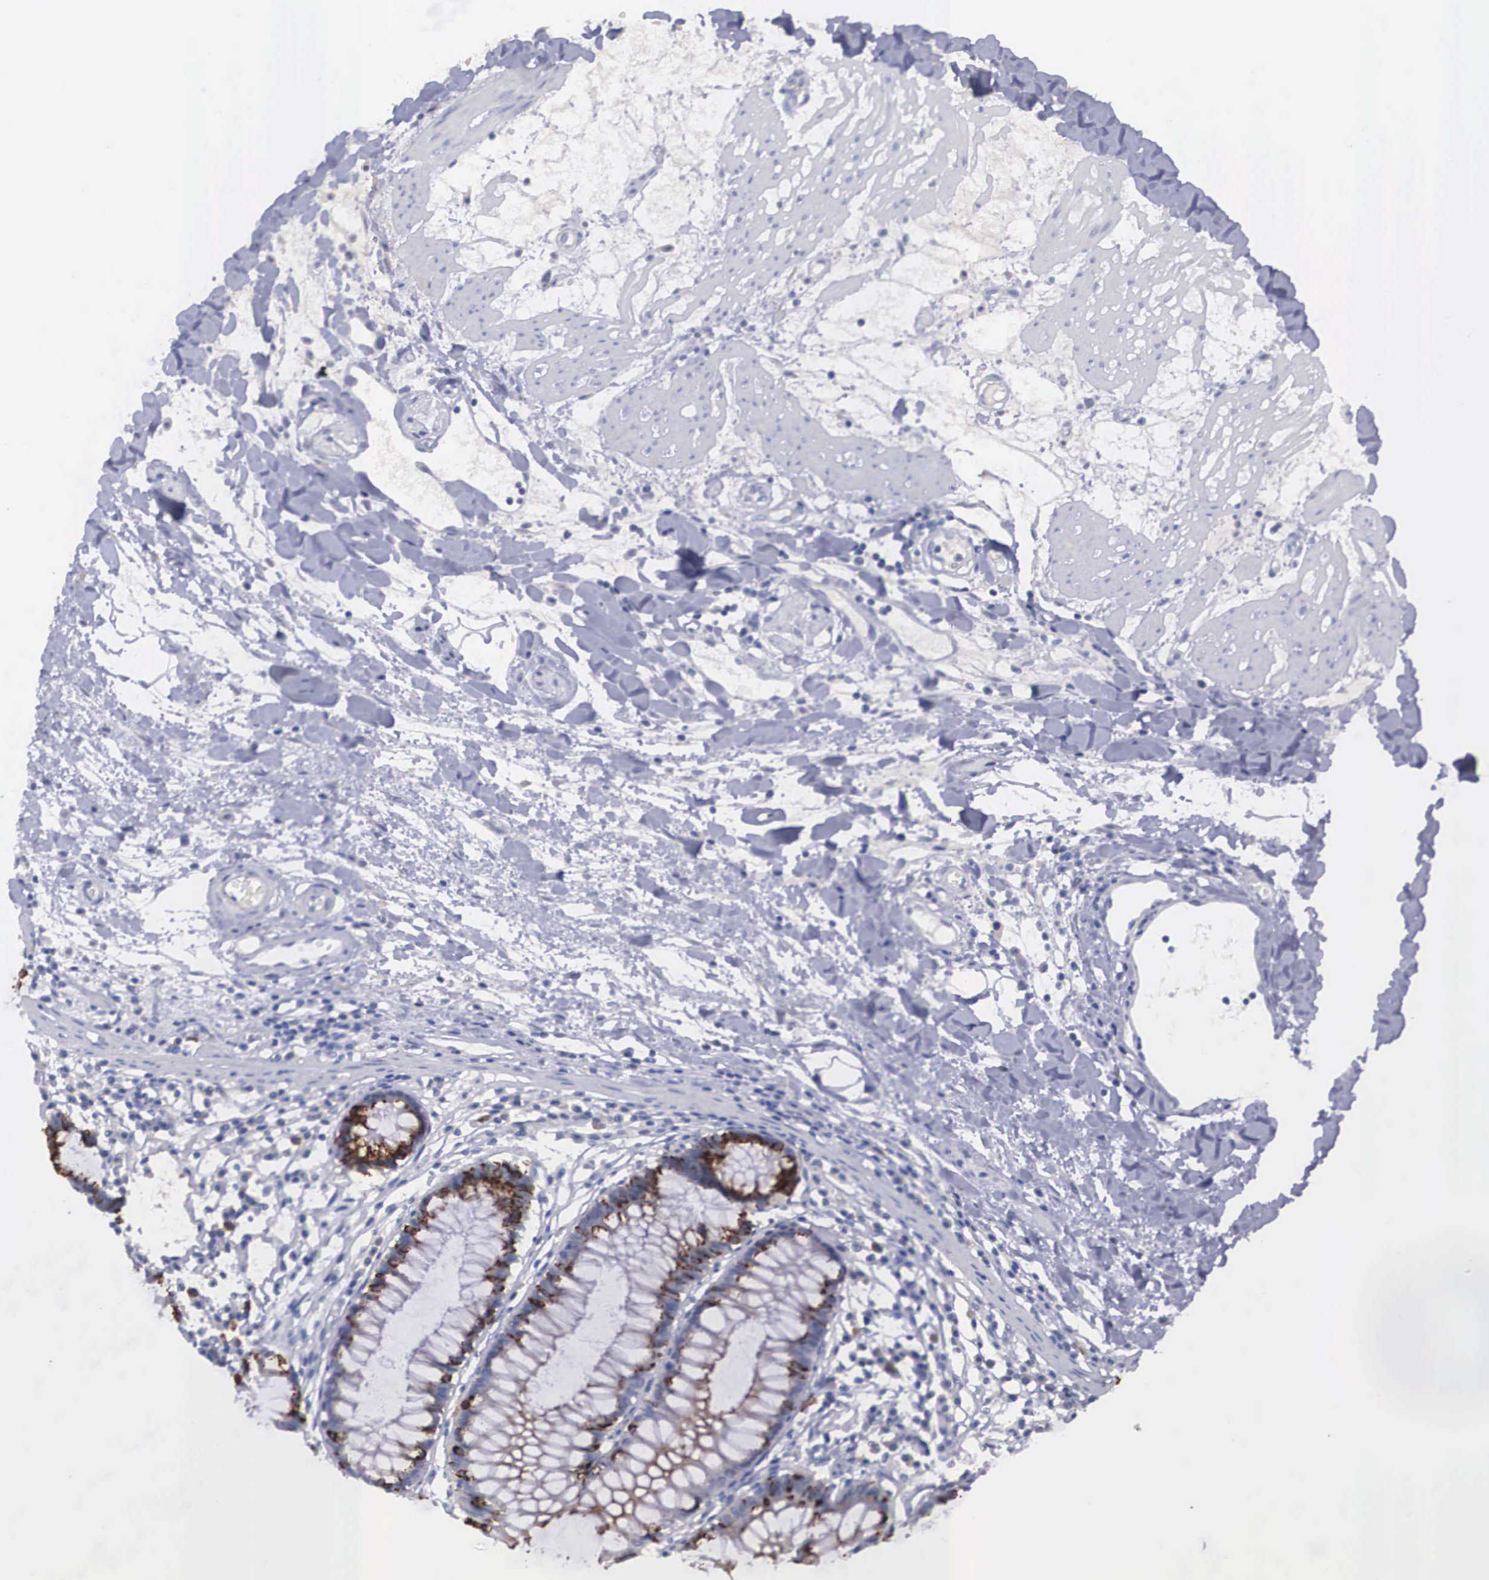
{"staining": {"intensity": "negative", "quantity": "none", "location": "none"}, "tissue": "colon", "cell_type": "Endothelial cells", "image_type": "normal", "snomed": [{"axis": "morphology", "description": "Normal tissue, NOS"}, {"axis": "topography", "description": "Colon"}], "caption": "Colon was stained to show a protein in brown. There is no significant staining in endothelial cells.", "gene": "REPS2", "patient": {"sex": "female", "age": 55}}